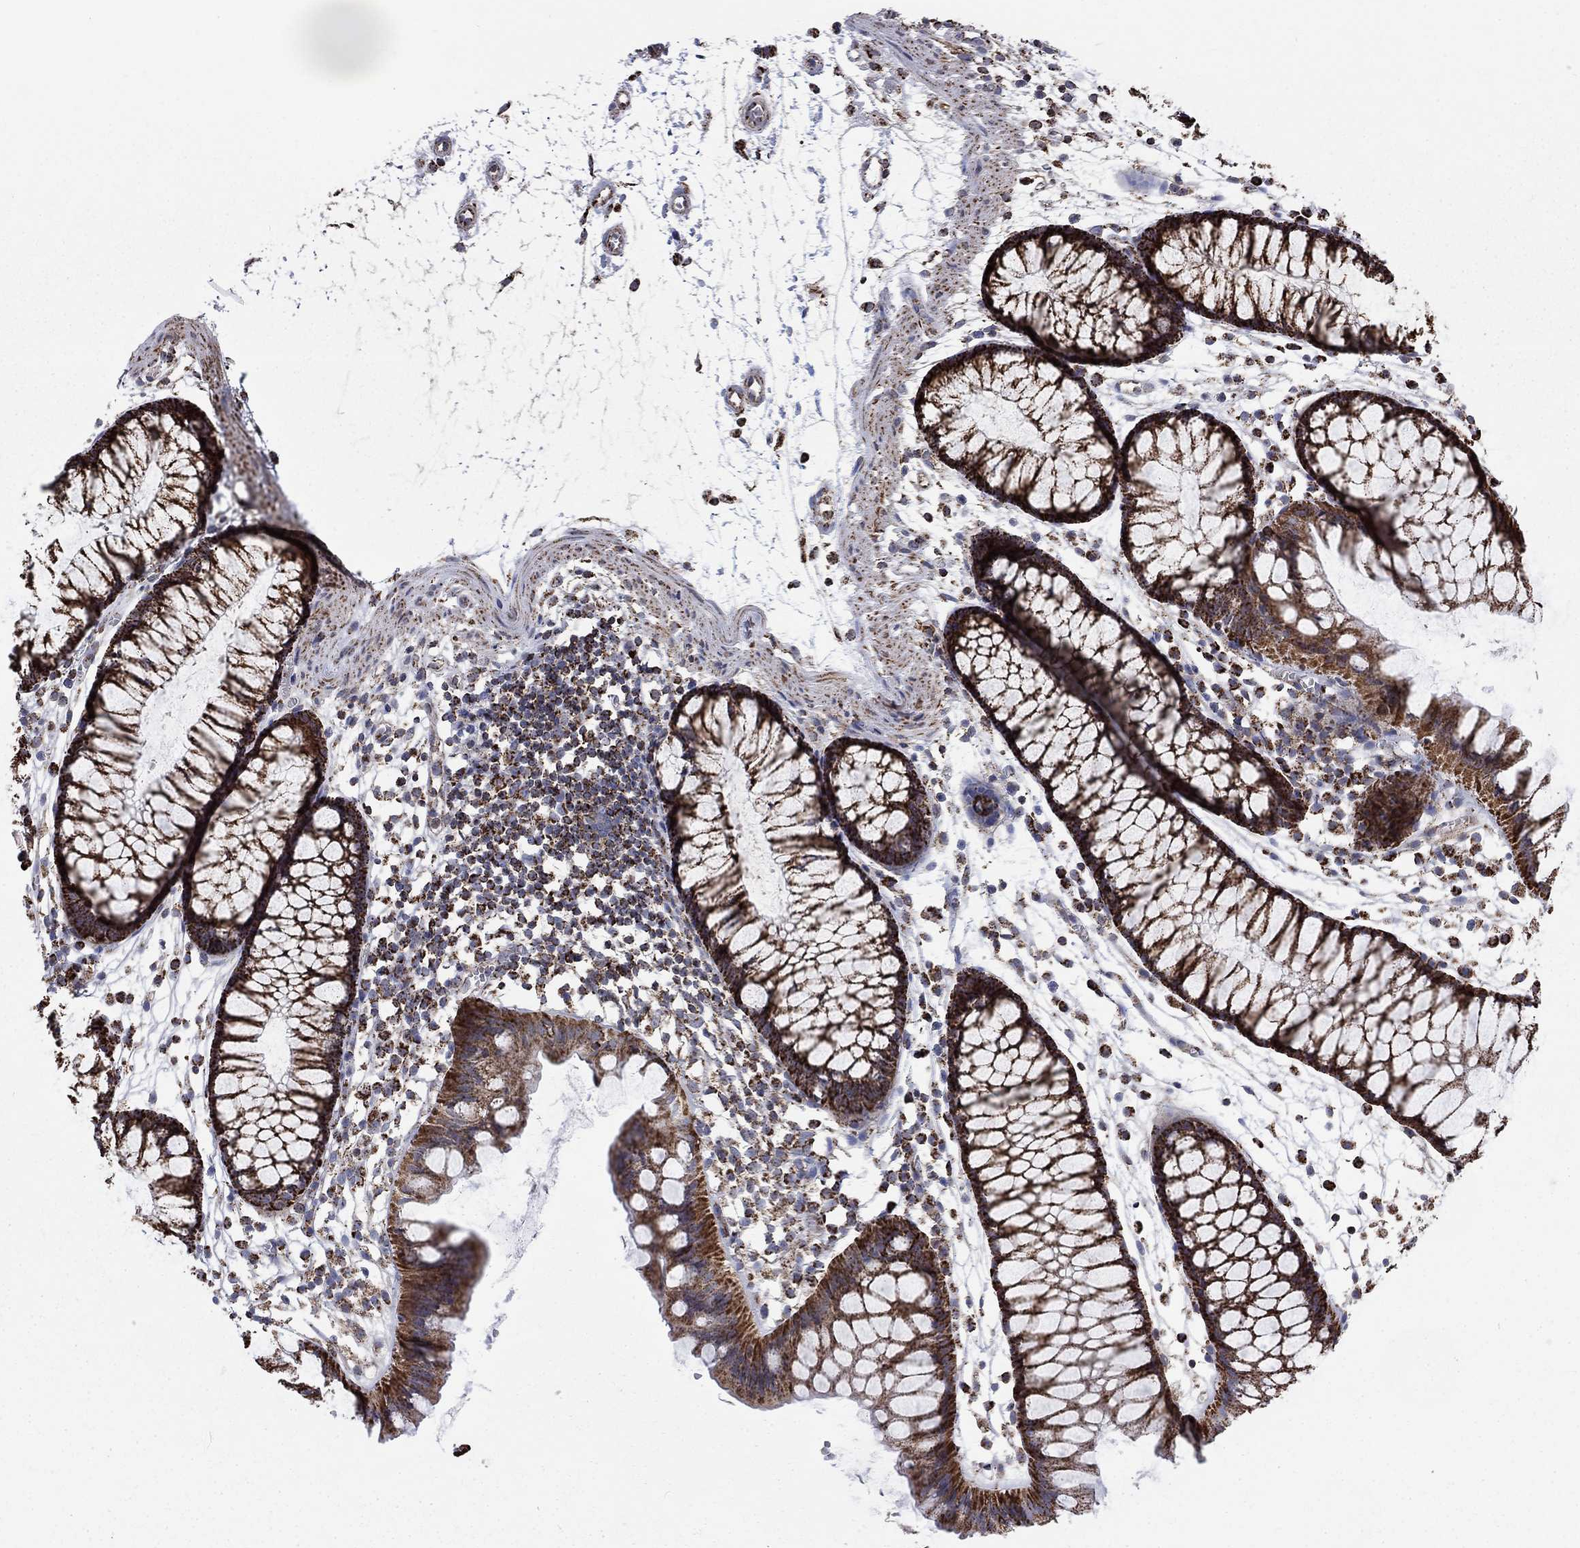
{"staining": {"intensity": "negative", "quantity": "none", "location": "none"}, "tissue": "colon", "cell_type": "Endothelial cells", "image_type": "normal", "snomed": [{"axis": "morphology", "description": "Normal tissue, NOS"}, {"axis": "morphology", "description": "Adenocarcinoma, NOS"}, {"axis": "topography", "description": "Colon"}], "caption": "Immunohistochemistry image of normal colon stained for a protein (brown), which displays no expression in endothelial cells. The staining was performed using DAB (3,3'-diaminobenzidine) to visualize the protein expression in brown, while the nuclei were stained in blue with hematoxylin (Magnification: 20x).", "gene": "MOAP1", "patient": {"sex": "male", "age": 65}}